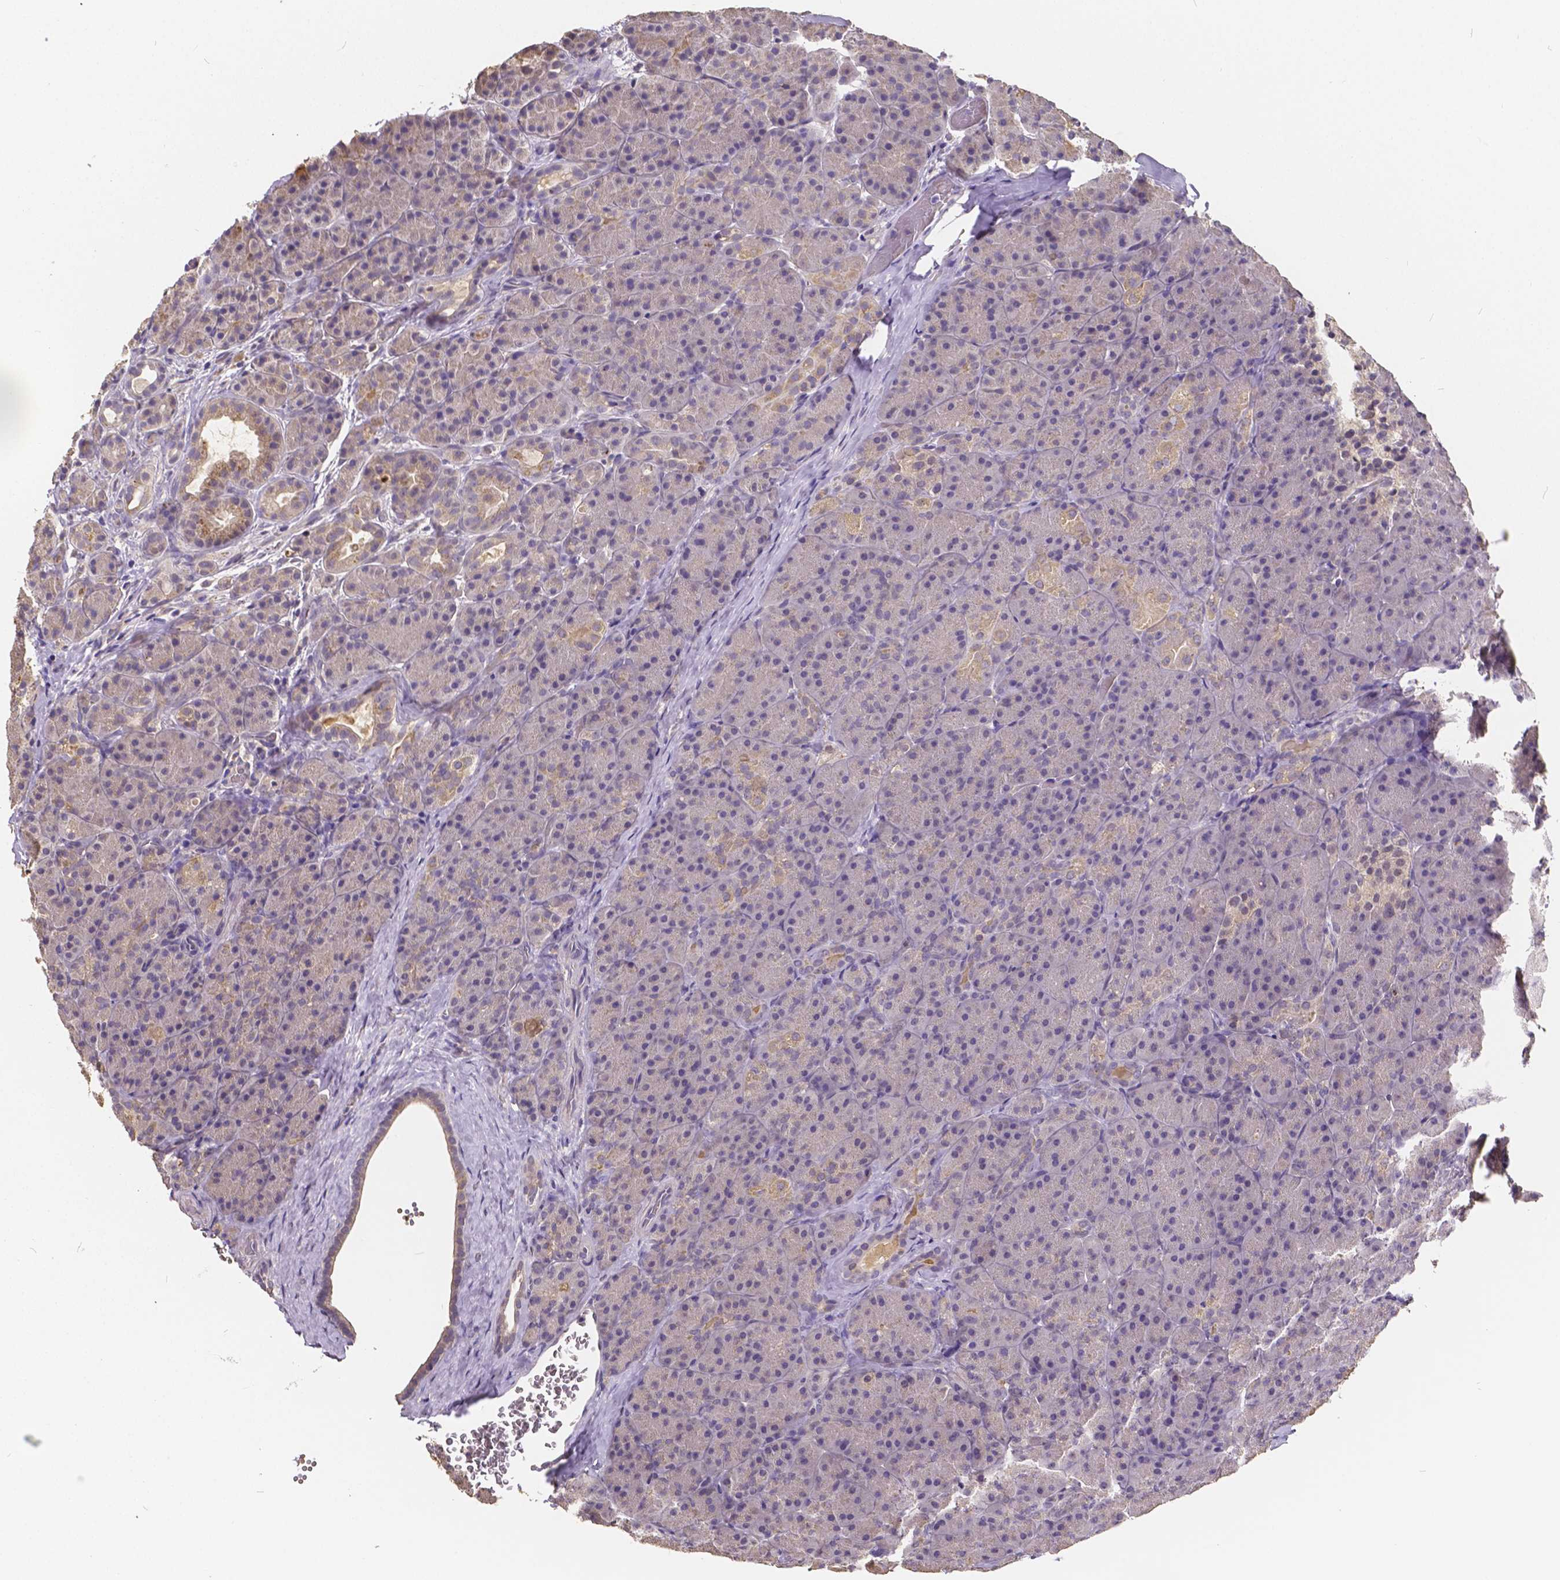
{"staining": {"intensity": "weak", "quantity": "<25%", "location": "cytoplasmic/membranous"}, "tissue": "pancreas", "cell_type": "Exocrine glandular cells", "image_type": "normal", "snomed": [{"axis": "morphology", "description": "Normal tissue, NOS"}, {"axis": "topography", "description": "Pancreas"}], "caption": "A high-resolution micrograph shows immunohistochemistry staining of unremarkable pancreas, which exhibits no significant expression in exocrine glandular cells. (DAB (3,3'-diaminobenzidine) IHC with hematoxylin counter stain).", "gene": "CTNNA2", "patient": {"sex": "male", "age": 57}}